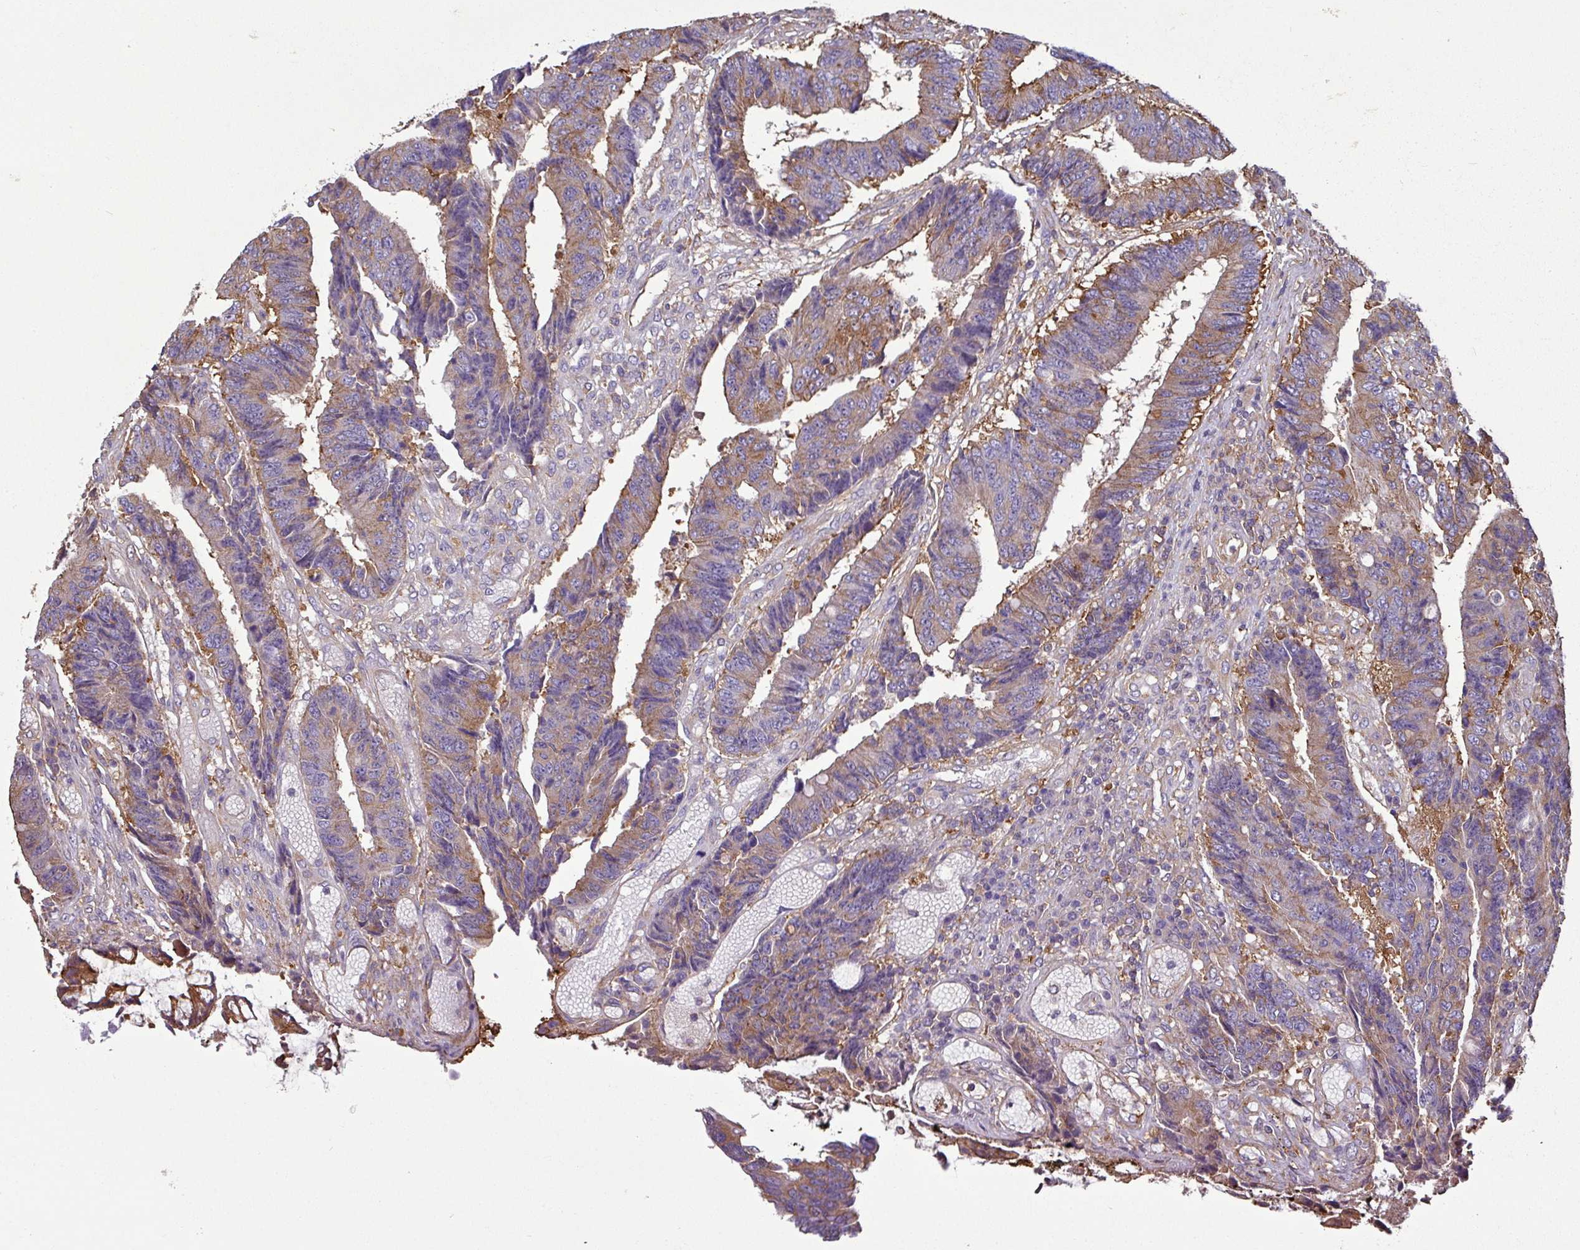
{"staining": {"intensity": "moderate", "quantity": "25%-75%", "location": "cytoplasmic/membranous"}, "tissue": "colorectal cancer", "cell_type": "Tumor cells", "image_type": "cancer", "snomed": [{"axis": "morphology", "description": "Adenocarcinoma, NOS"}, {"axis": "topography", "description": "Rectum"}], "caption": "Colorectal adenocarcinoma stained with immunohistochemistry (IHC) shows moderate cytoplasmic/membranous positivity in about 25%-75% of tumor cells.", "gene": "XNDC1N", "patient": {"sex": "male", "age": 84}}